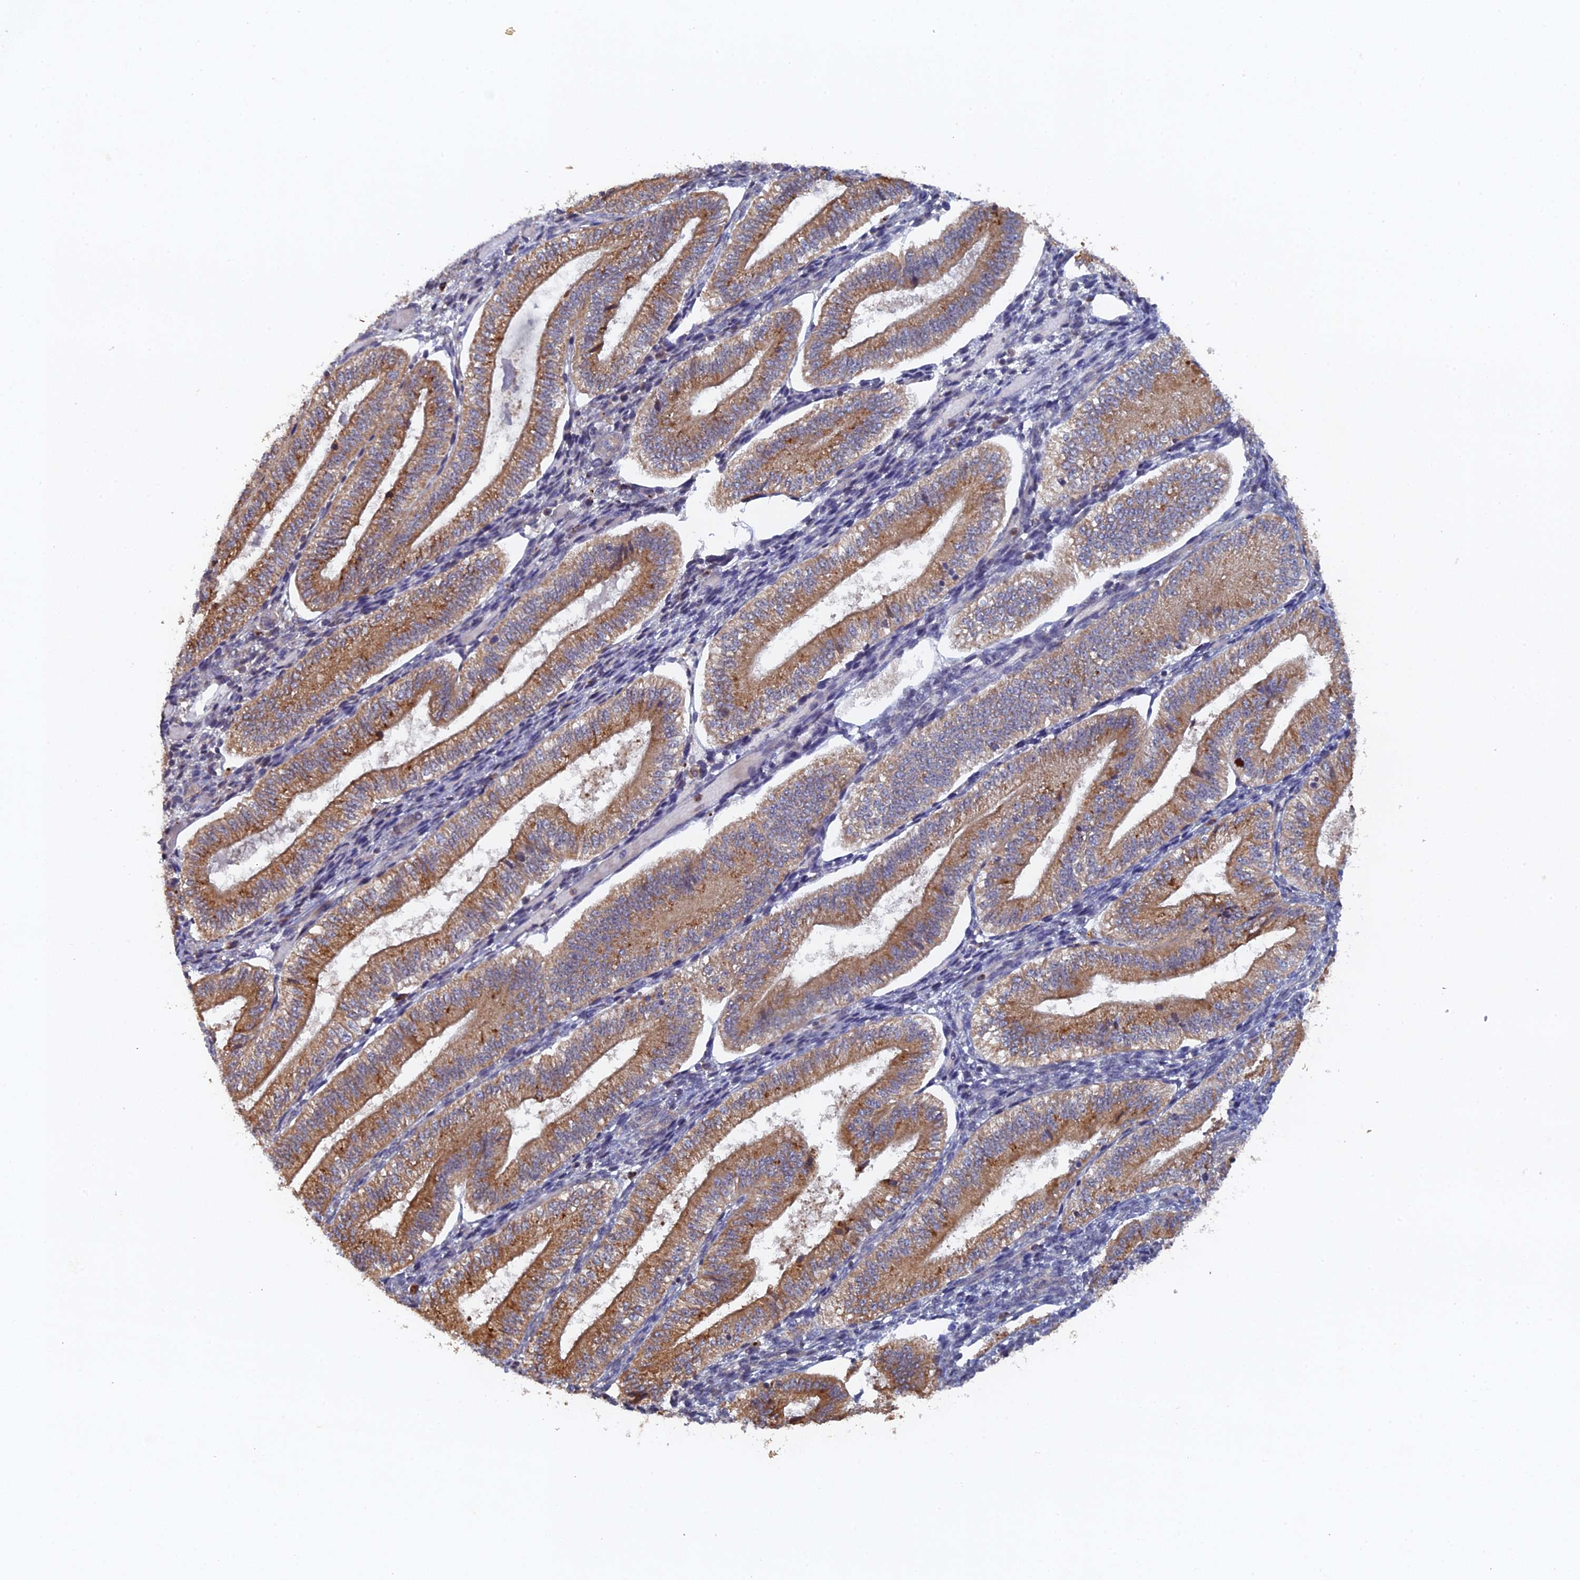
{"staining": {"intensity": "weak", "quantity": "<25%", "location": "cytoplasmic/membranous"}, "tissue": "endometrium", "cell_type": "Cells in endometrial stroma", "image_type": "normal", "snomed": [{"axis": "morphology", "description": "Normal tissue, NOS"}, {"axis": "topography", "description": "Endometrium"}], "caption": "Immunohistochemistry (IHC) histopathology image of normal endometrium stained for a protein (brown), which exhibits no expression in cells in endometrial stroma. (IHC, brightfield microscopy, high magnification).", "gene": "VPS37C", "patient": {"sex": "female", "age": 34}}